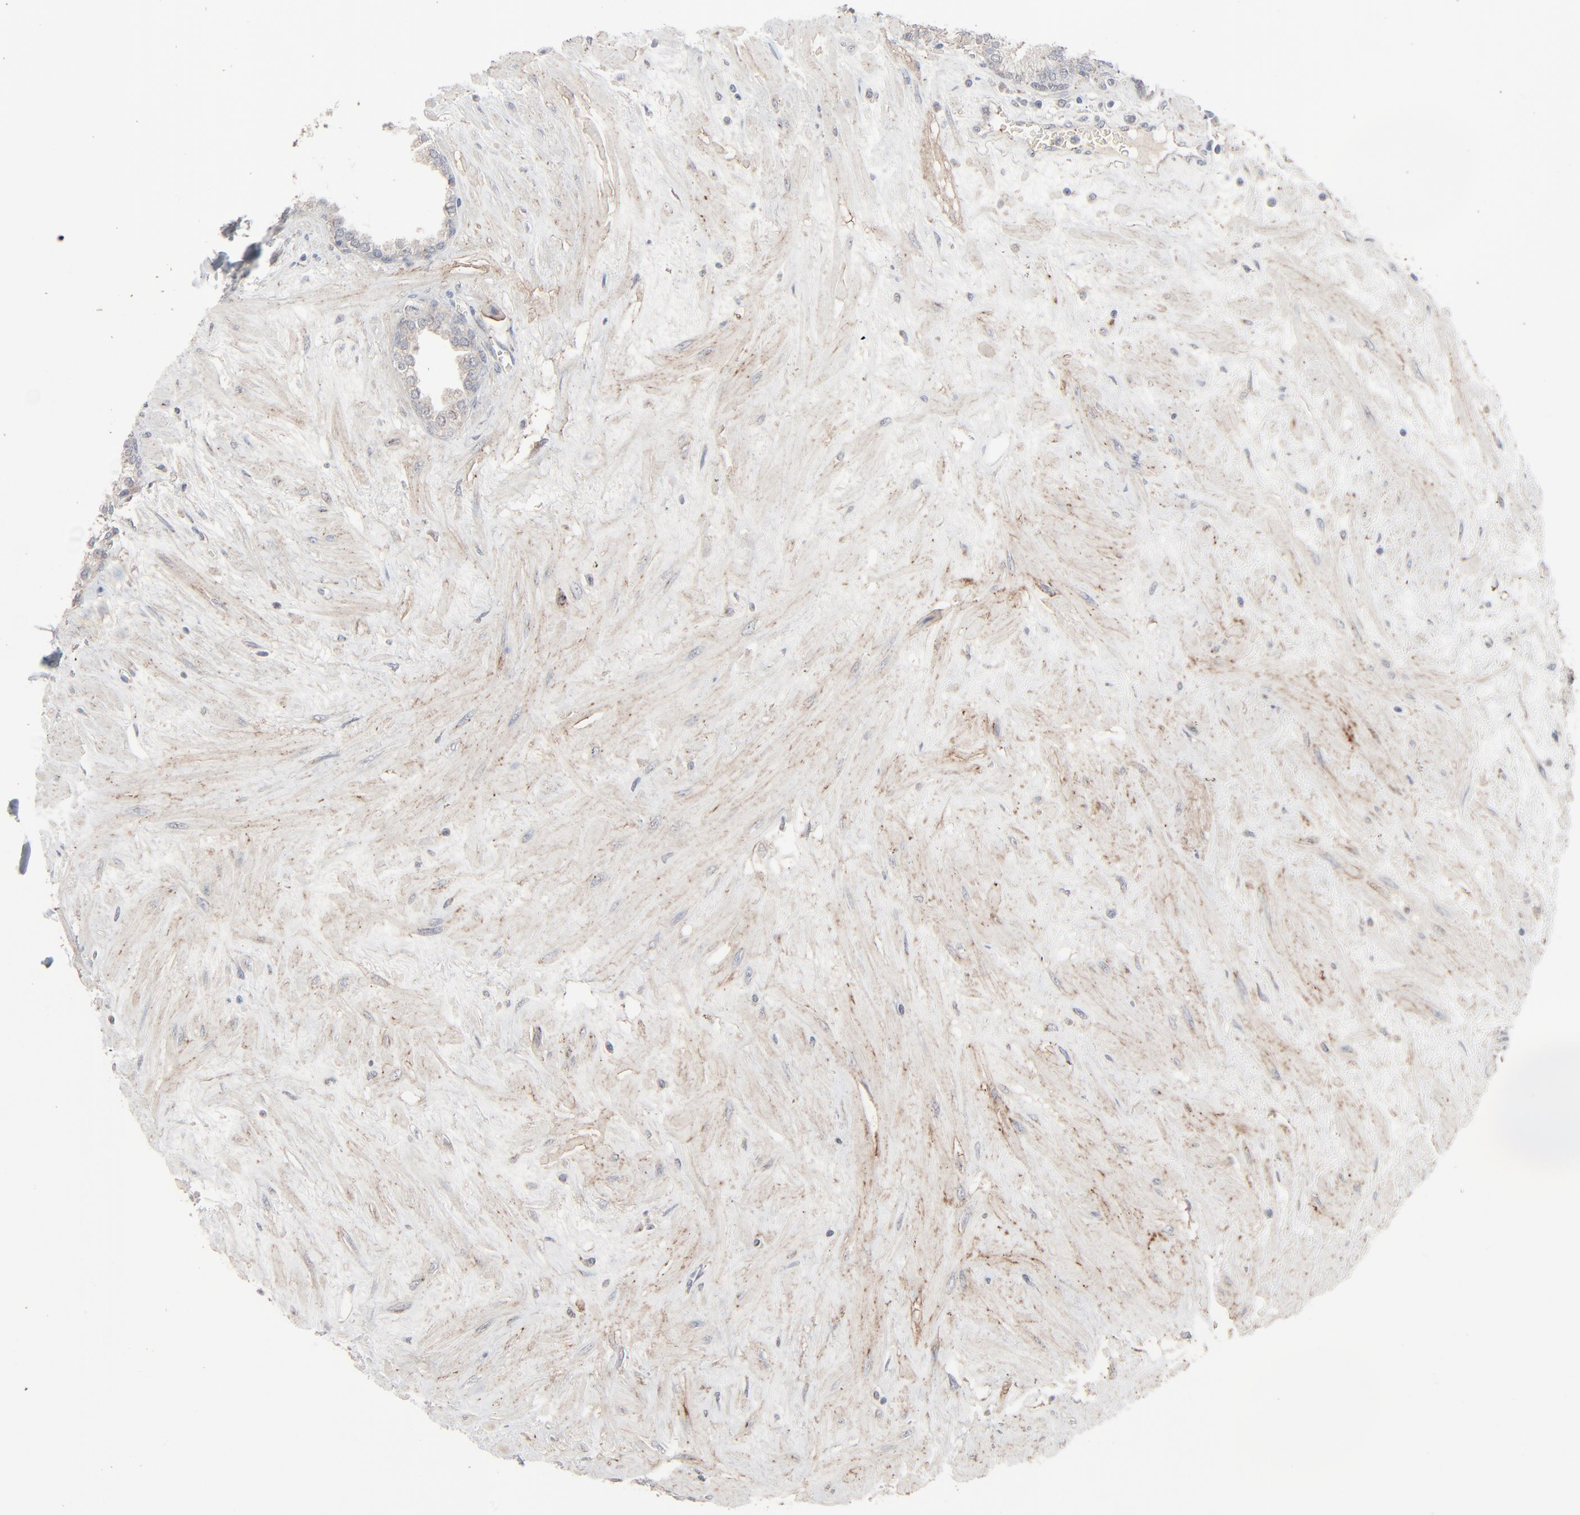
{"staining": {"intensity": "negative", "quantity": "none", "location": "none"}, "tissue": "prostate", "cell_type": "Glandular cells", "image_type": "normal", "snomed": [{"axis": "morphology", "description": "Normal tissue, NOS"}, {"axis": "topography", "description": "Prostate"}], "caption": "High magnification brightfield microscopy of normal prostate stained with DAB (3,3'-diaminobenzidine) (brown) and counterstained with hematoxylin (blue): glandular cells show no significant positivity.", "gene": "JAM3", "patient": {"sex": "male", "age": 64}}